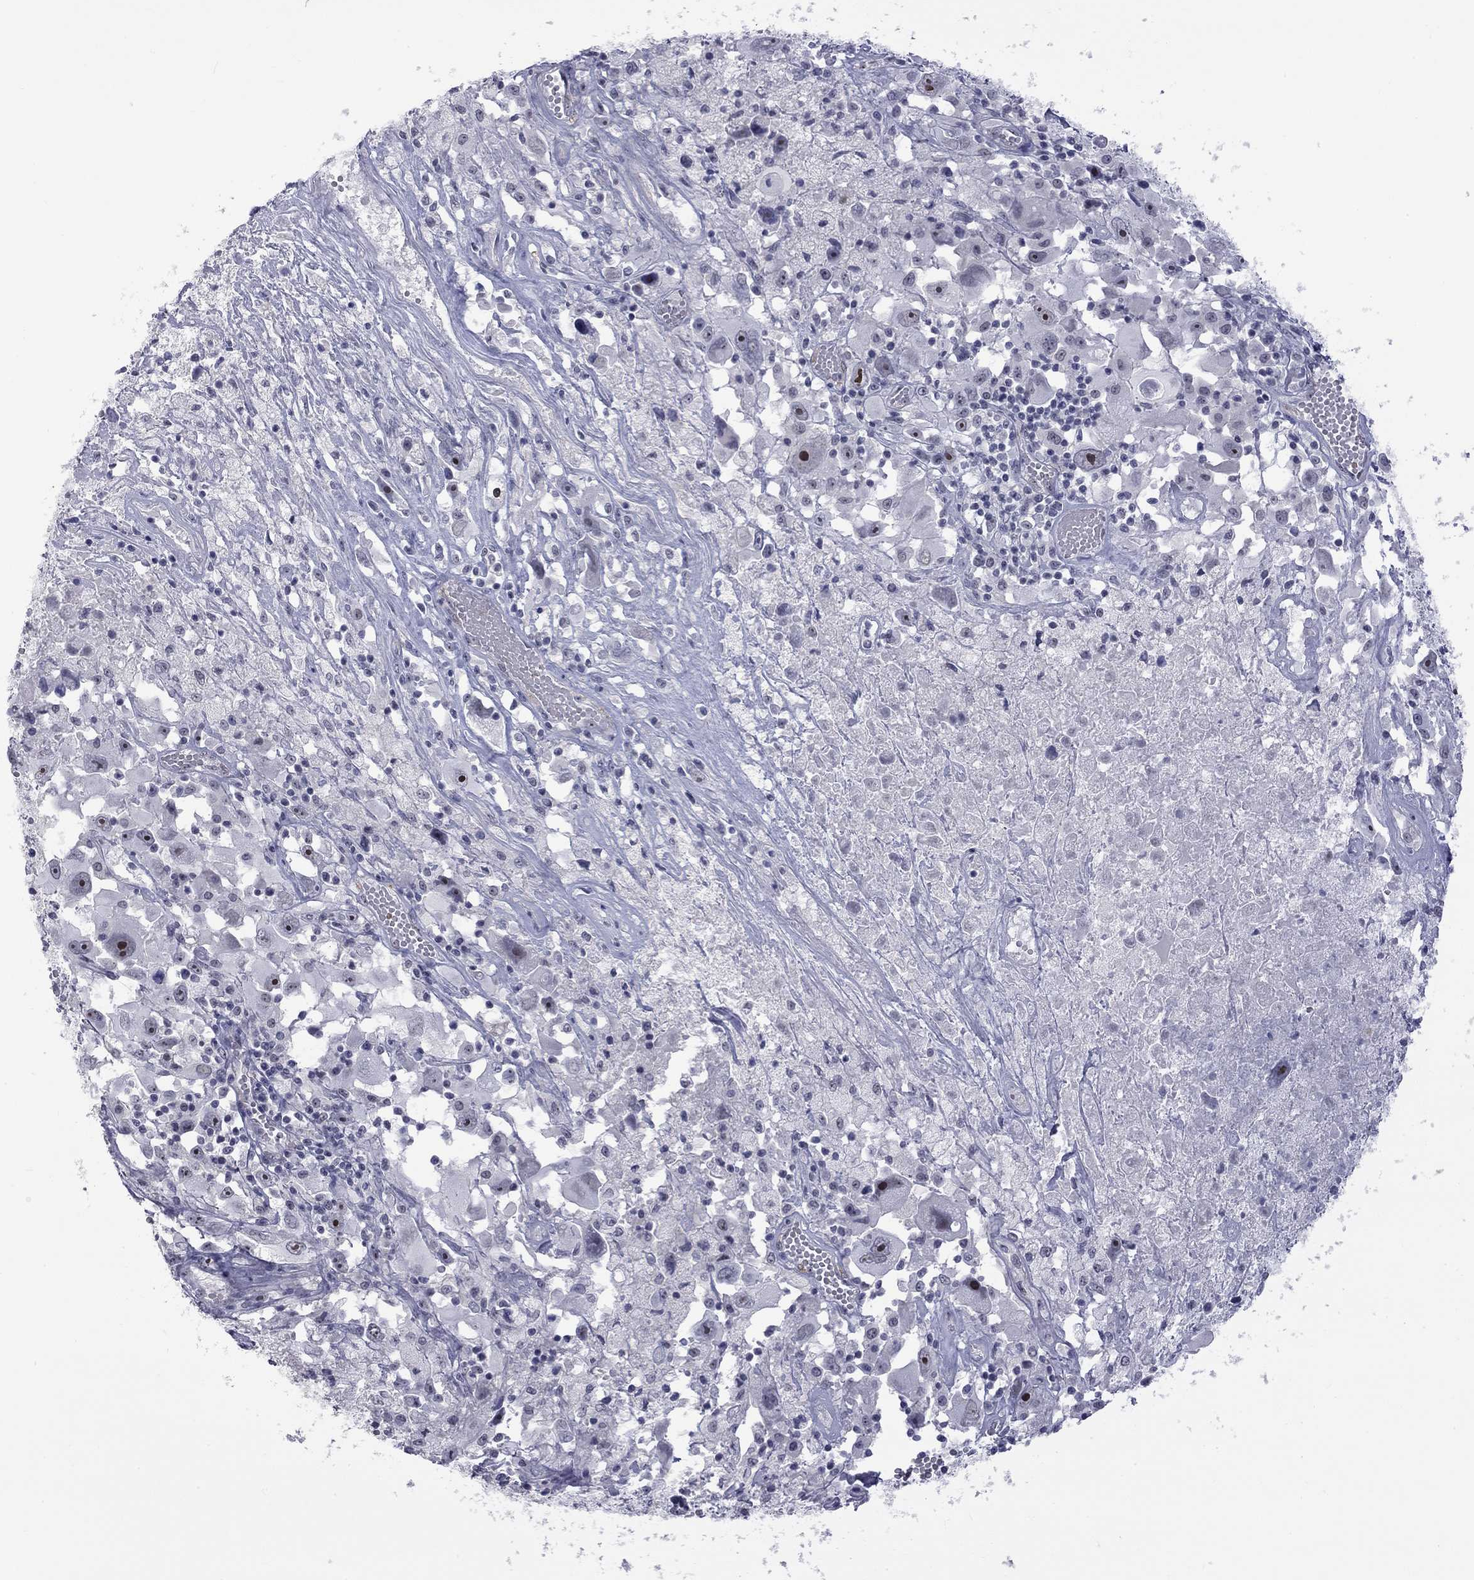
{"staining": {"intensity": "strong", "quantity": "<25%", "location": "nuclear"}, "tissue": "melanoma", "cell_type": "Tumor cells", "image_type": "cancer", "snomed": [{"axis": "morphology", "description": "Malignant melanoma, Metastatic site"}, {"axis": "topography", "description": "Soft tissue"}], "caption": "About <25% of tumor cells in melanoma show strong nuclear protein positivity as visualized by brown immunohistochemical staining.", "gene": "GSG1L", "patient": {"sex": "male", "age": 50}}